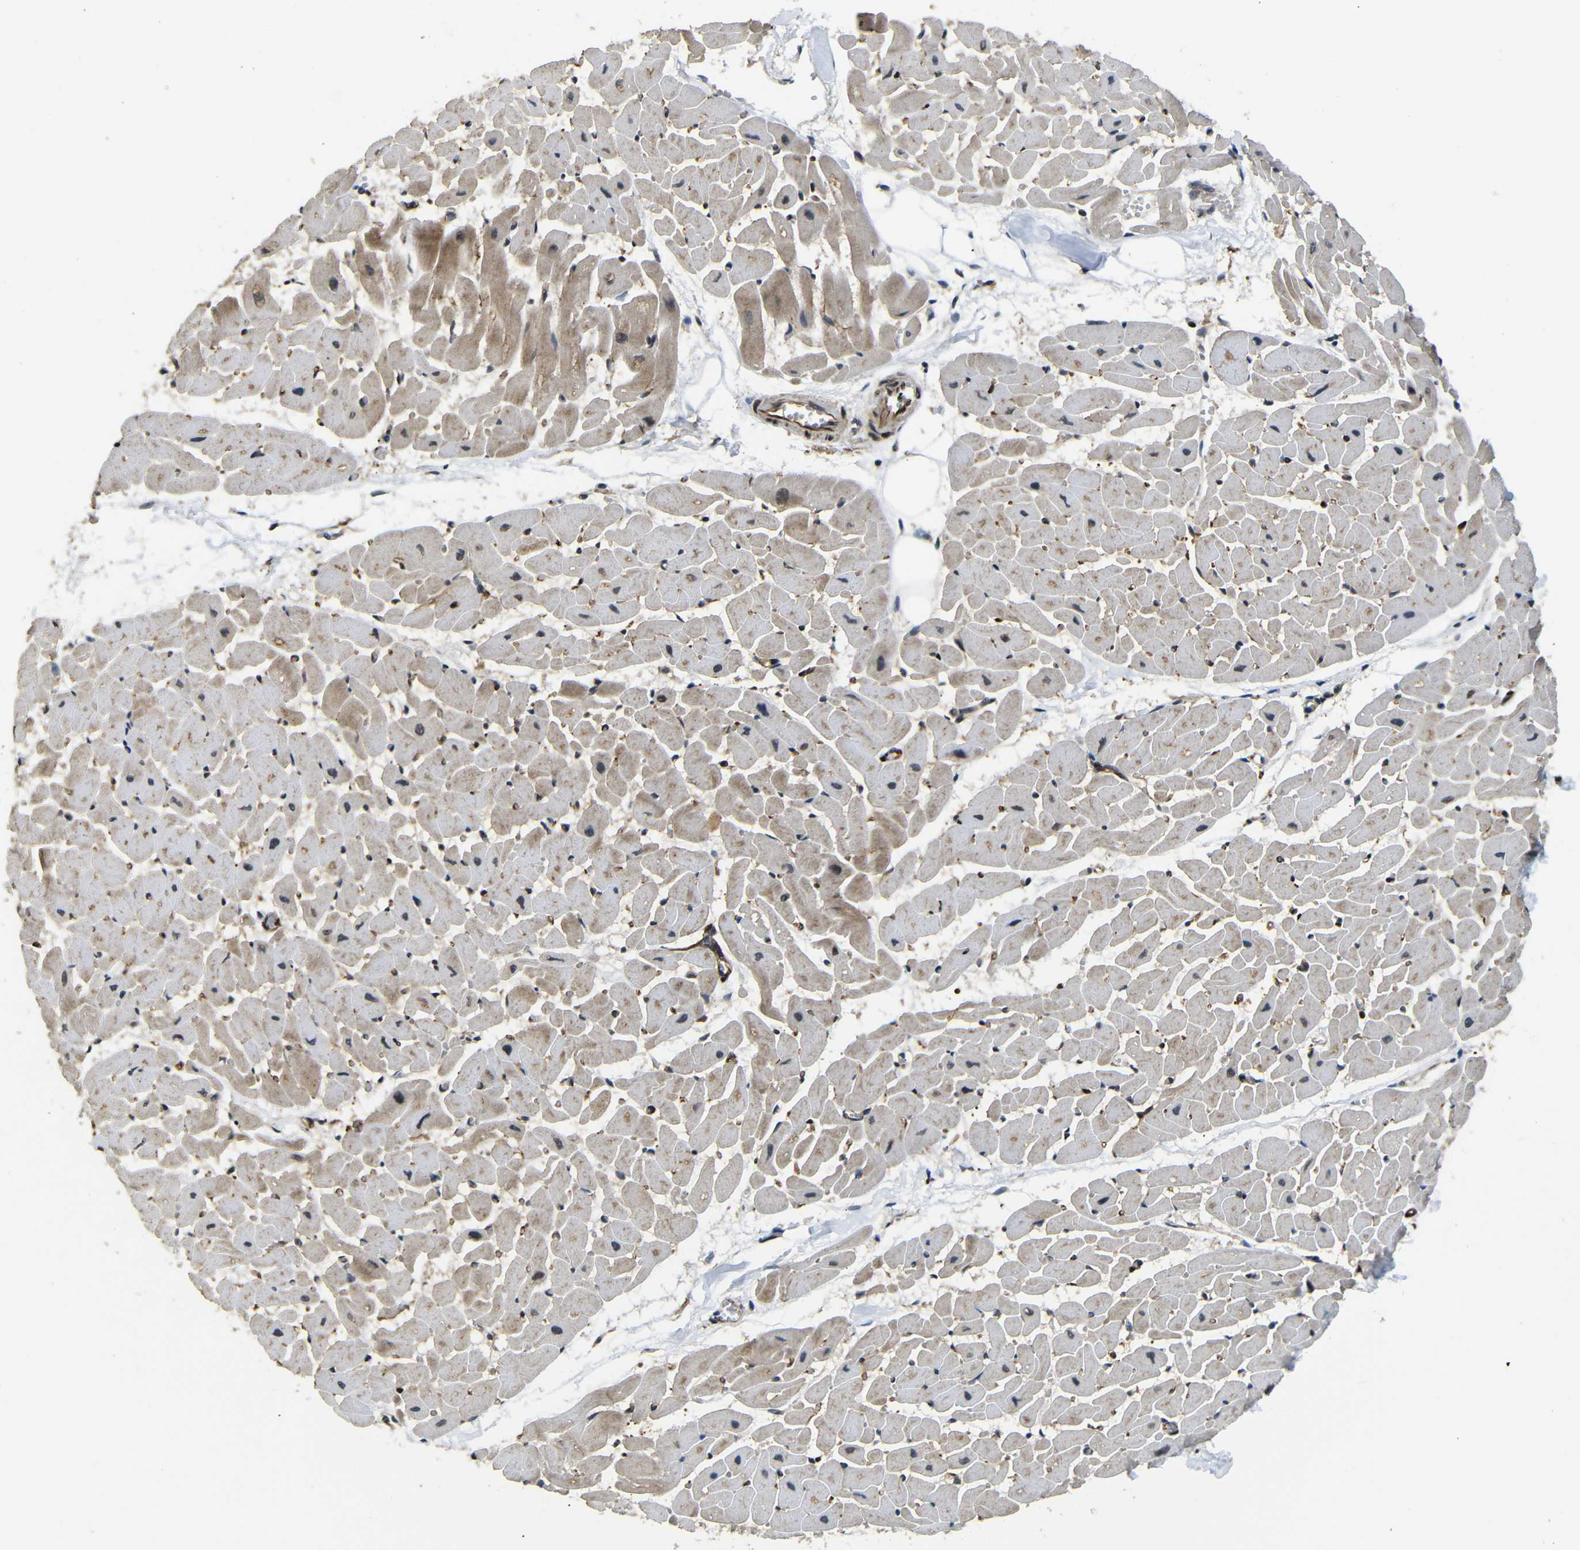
{"staining": {"intensity": "moderate", "quantity": "25%-75%", "location": "cytoplasmic/membranous,nuclear"}, "tissue": "heart muscle", "cell_type": "Cardiomyocytes", "image_type": "normal", "snomed": [{"axis": "morphology", "description": "Normal tissue, NOS"}, {"axis": "topography", "description": "Heart"}], "caption": "Immunohistochemical staining of unremarkable human heart muscle displays 25%-75% levels of moderate cytoplasmic/membranous,nuclear protein expression in approximately 25%-75% of cardiomyocytes. (Brightfield microscopy of DAB IHC at high magnification).", "gene": "TBX2", "patient": {"sex": "female", "age": 19}}